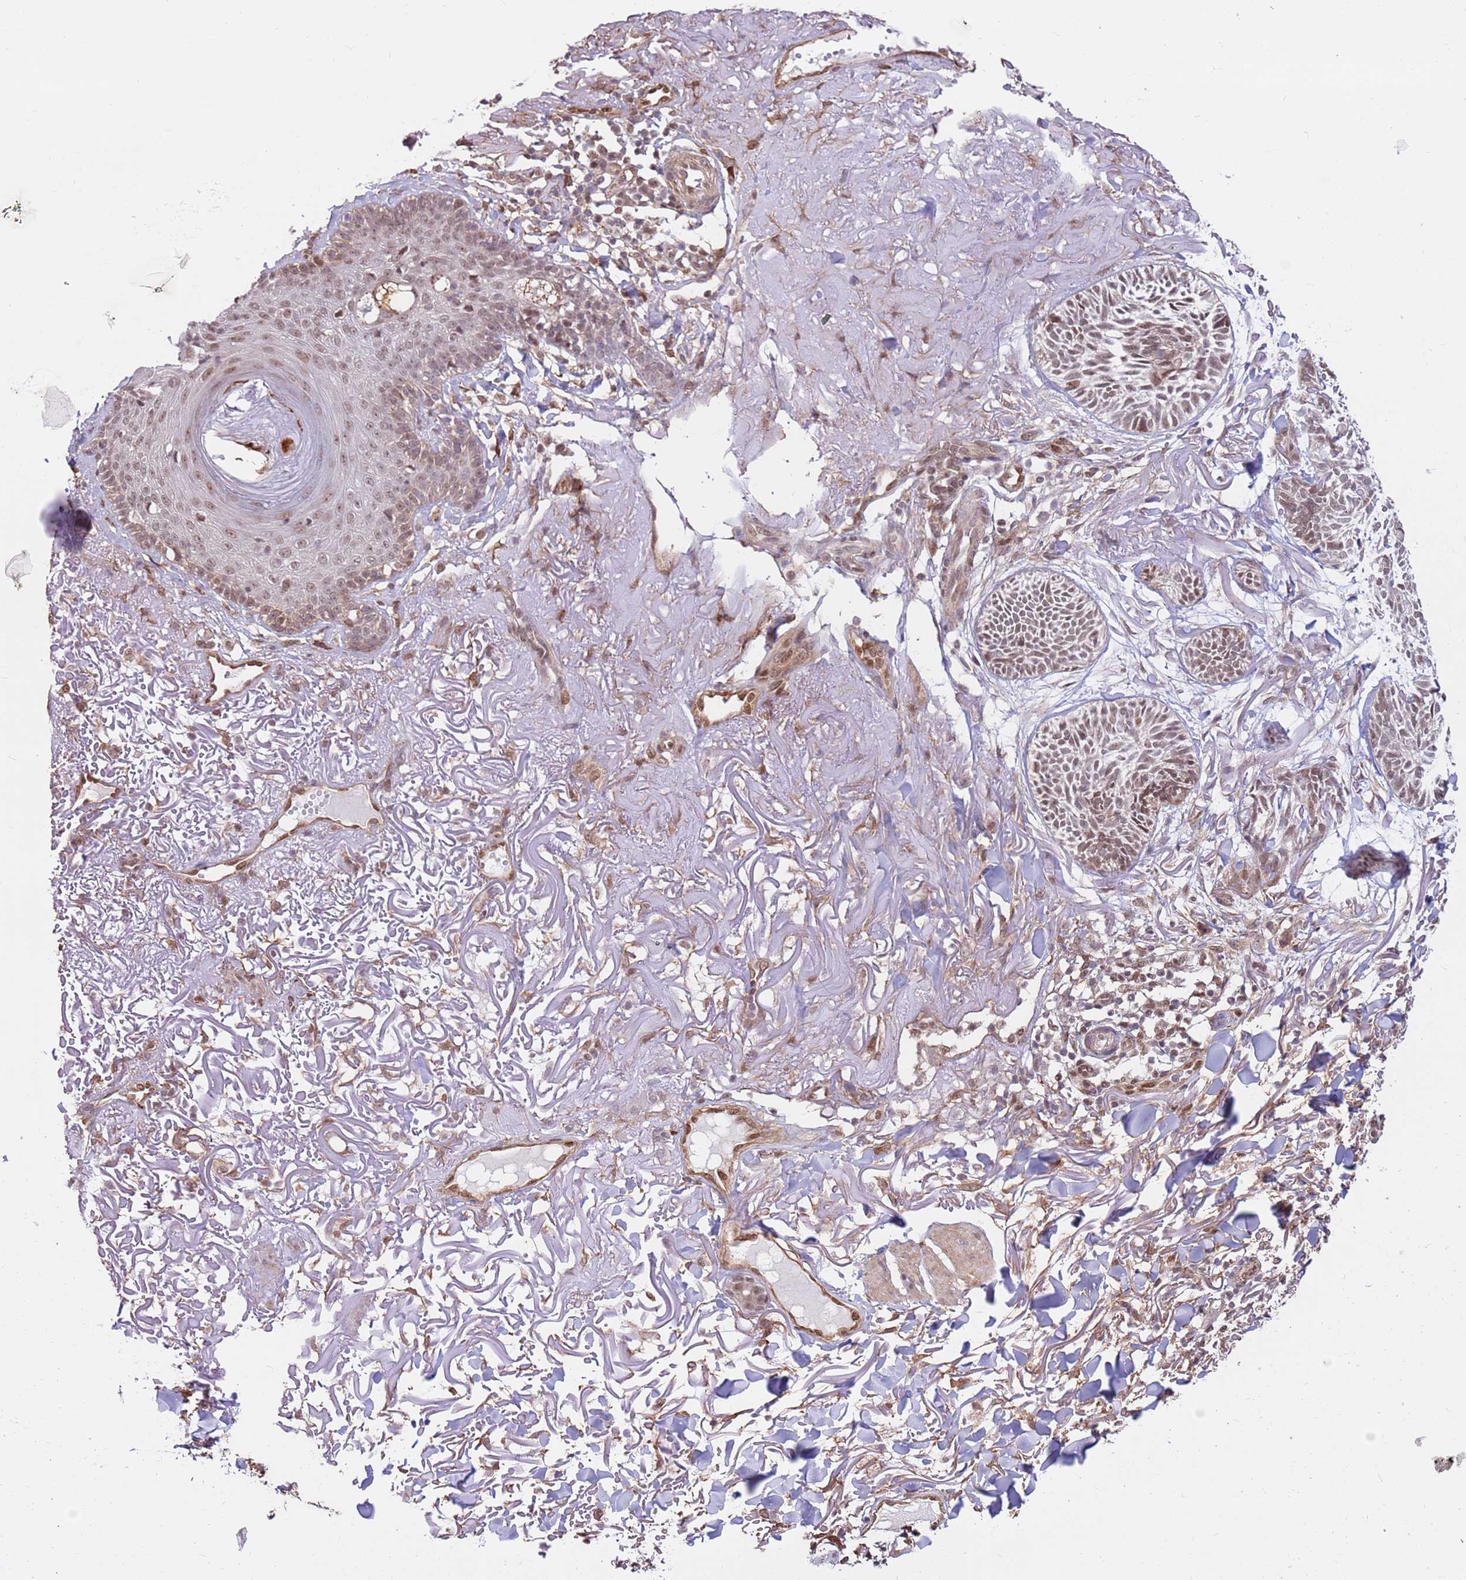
{"staining": {"intensity": "weak", "quantity": ">75%", "location": "nuclear"}, "tissue": "skin cancer", "cell_type": "Tumor cells", "image_type": "cancer", "snomed": [{"axis": "morphology", "description": "Normal tissue, NOS"}, {"axis": "morphology", "description": "Basal cell carcinoma"}, {"axis": "topography", "description": "Skin"}], "caption": "Immunohistochemistry (DAB) staining of human skin cancer (basal cell carcinoma) demonstrates weak nuclear protein positivity in approximately >75% of tumor cells. (DAB (3,3'-diaminobenzidine) = brown stain, brightfield microscopy at high magnification).", "gene": "DCAF4", "patient": {"sex": "male", "age": 66}}